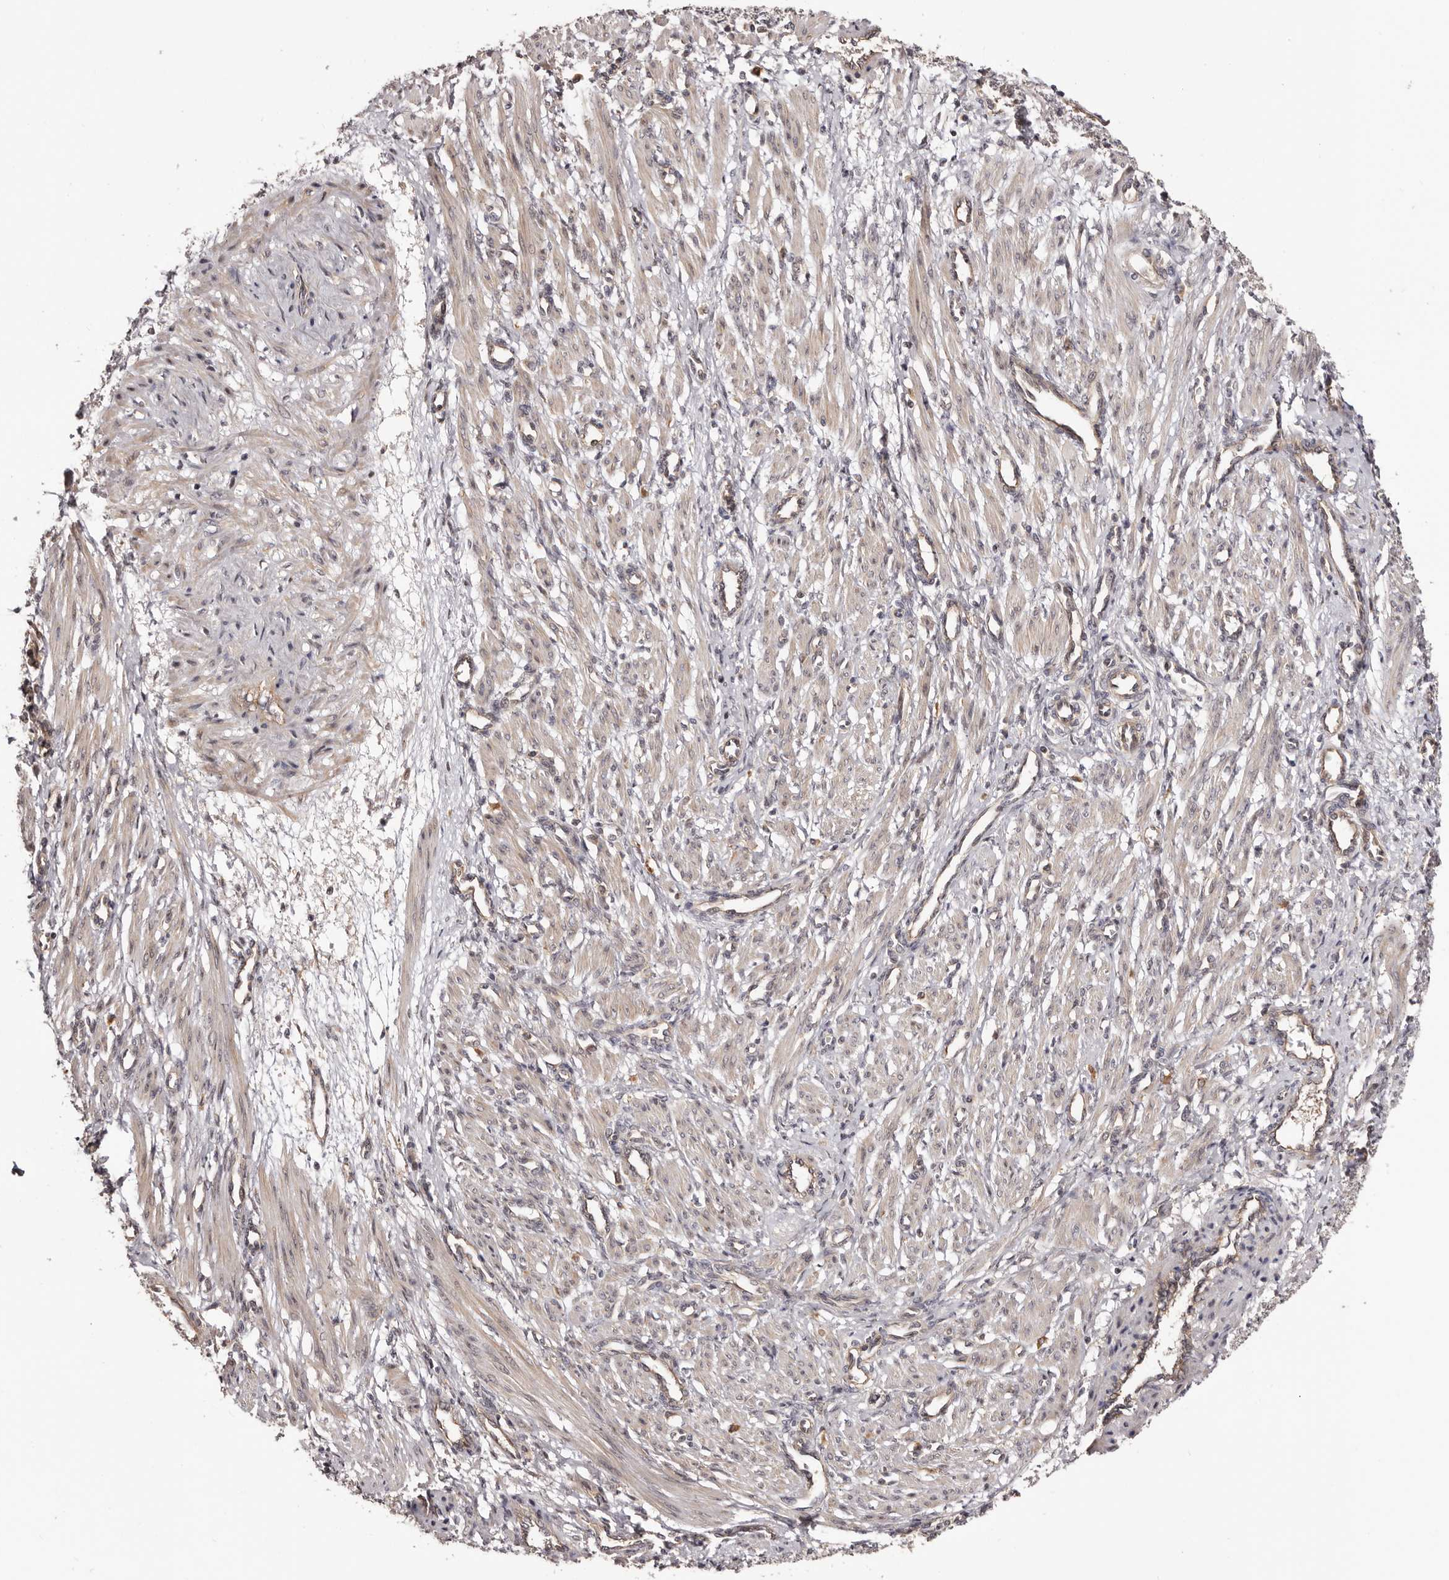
{"staining": {"intensity": "weak", "quantity": "25%-75%", "location": "cytoplasmic/membranous,nuclear"}, "tissue": "smooth muscle", "cell_type": "Smooth muscle cells", "image_type": "normal", "snomed": [{"axis": "morphology", "description": "Normal tissue, NOS"}, {"axis": "topography", "description": "Endometrium"}], "caption": "Protein staining displays weak cytoplasmic/membranous,nuclear expression in about 25%-75% of smooth muscle cells in benign smooth muscle.", "gene": "NOL12", "patient": {"sex": "female", "age": 33}}